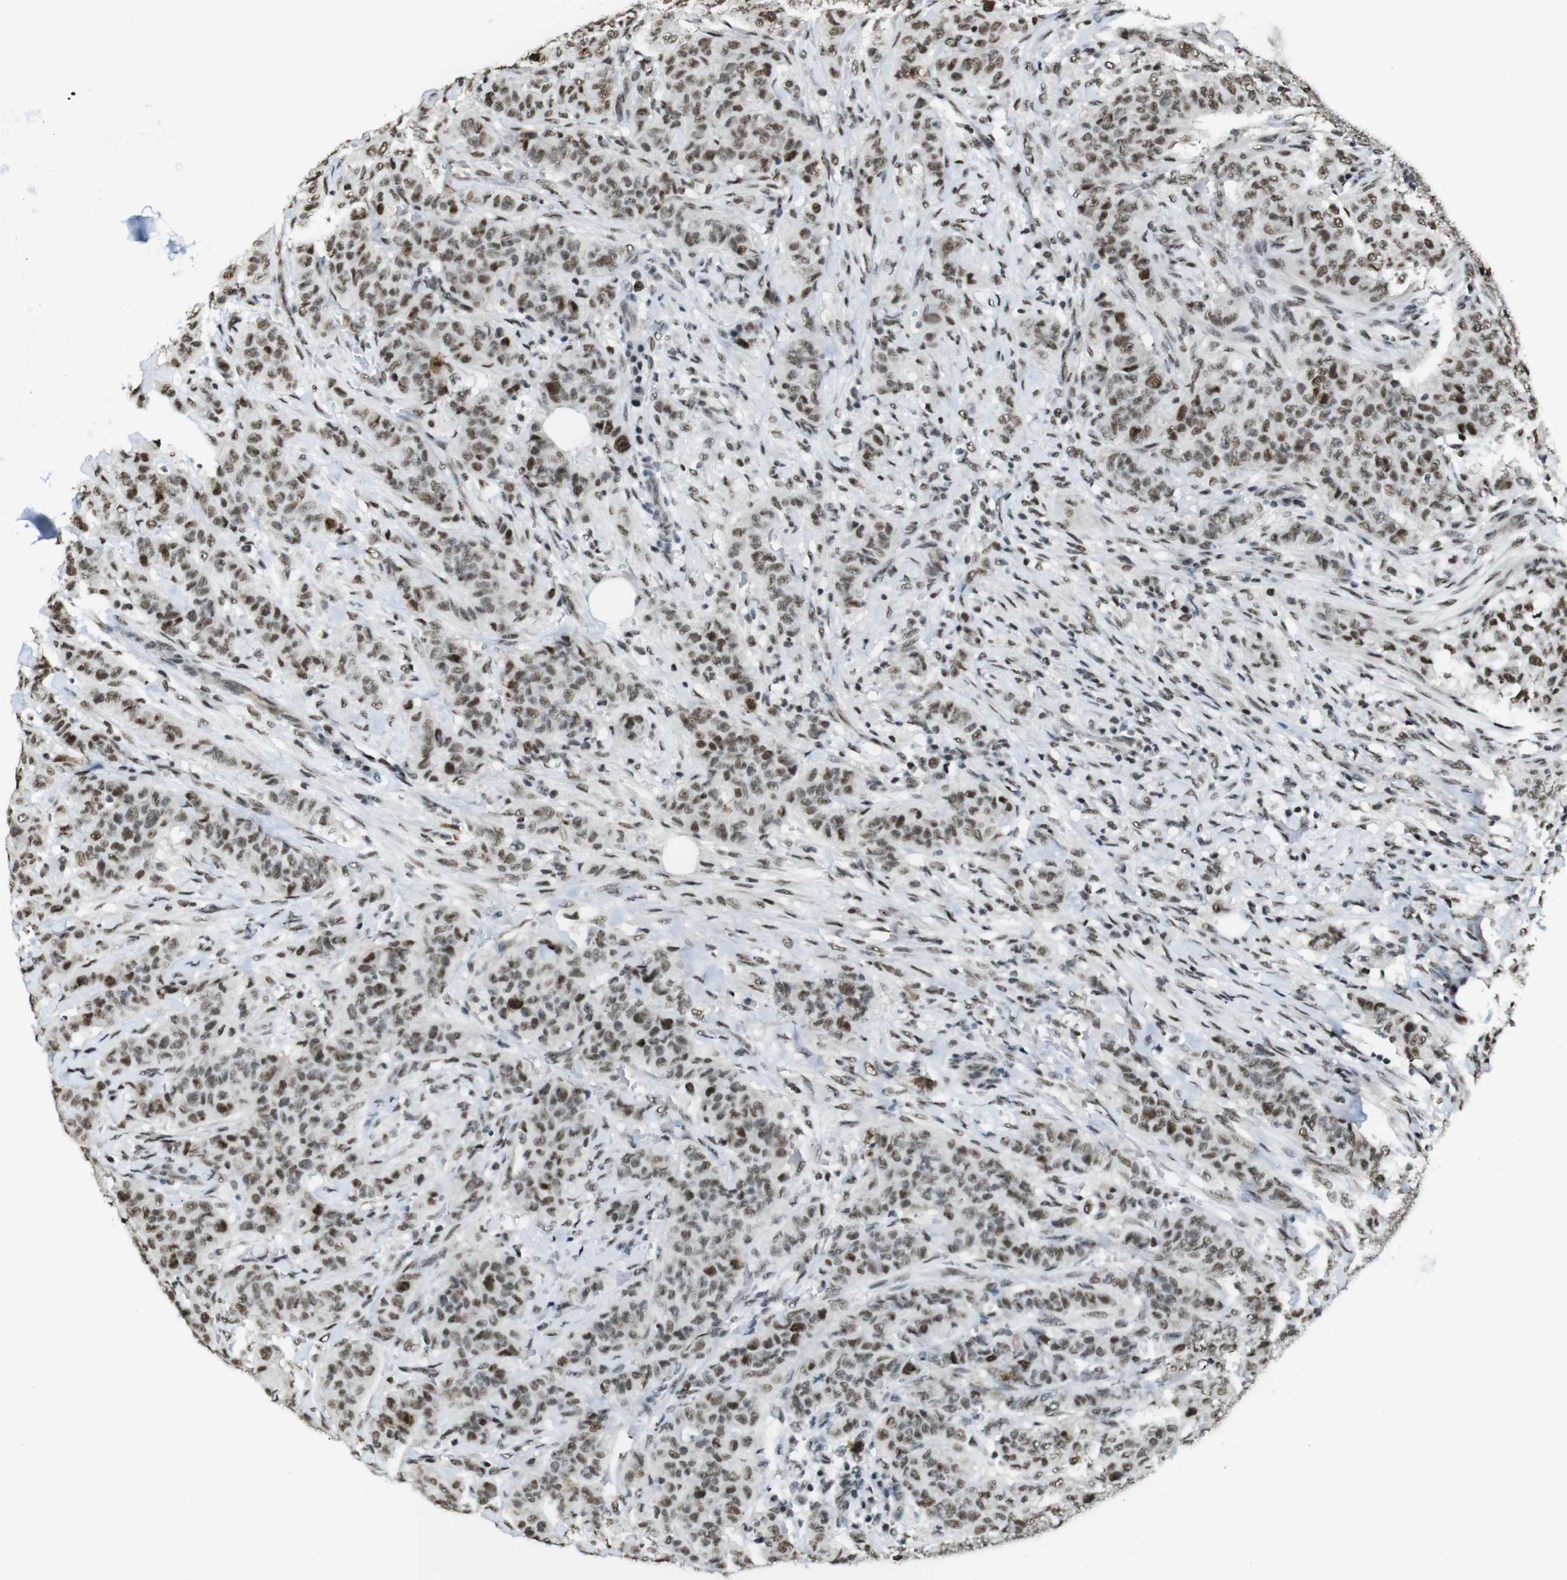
{"staining": {"intensity": "moderate", "quantity": ">75%", "location": "nuclear"}, "tissue": "breast cancer", "cell_type": "Tumor cells", "image_type": "cancer", "snomed": [{"axis": "morphology", "description": "Normal tissue, NOS"}, {"axis": "morphology", "description": "Duct carcinoma"}, {"axis": "topography", "description": "Breast"}], "caption": "Brown immunohistochemical staining in invasive ductal carcinoma (breast) exhibits moderate nuclear expression in about >75% of tumor cells.", "gene": "CSNK2B", "patient": {"sex": "female", "age": 40}}